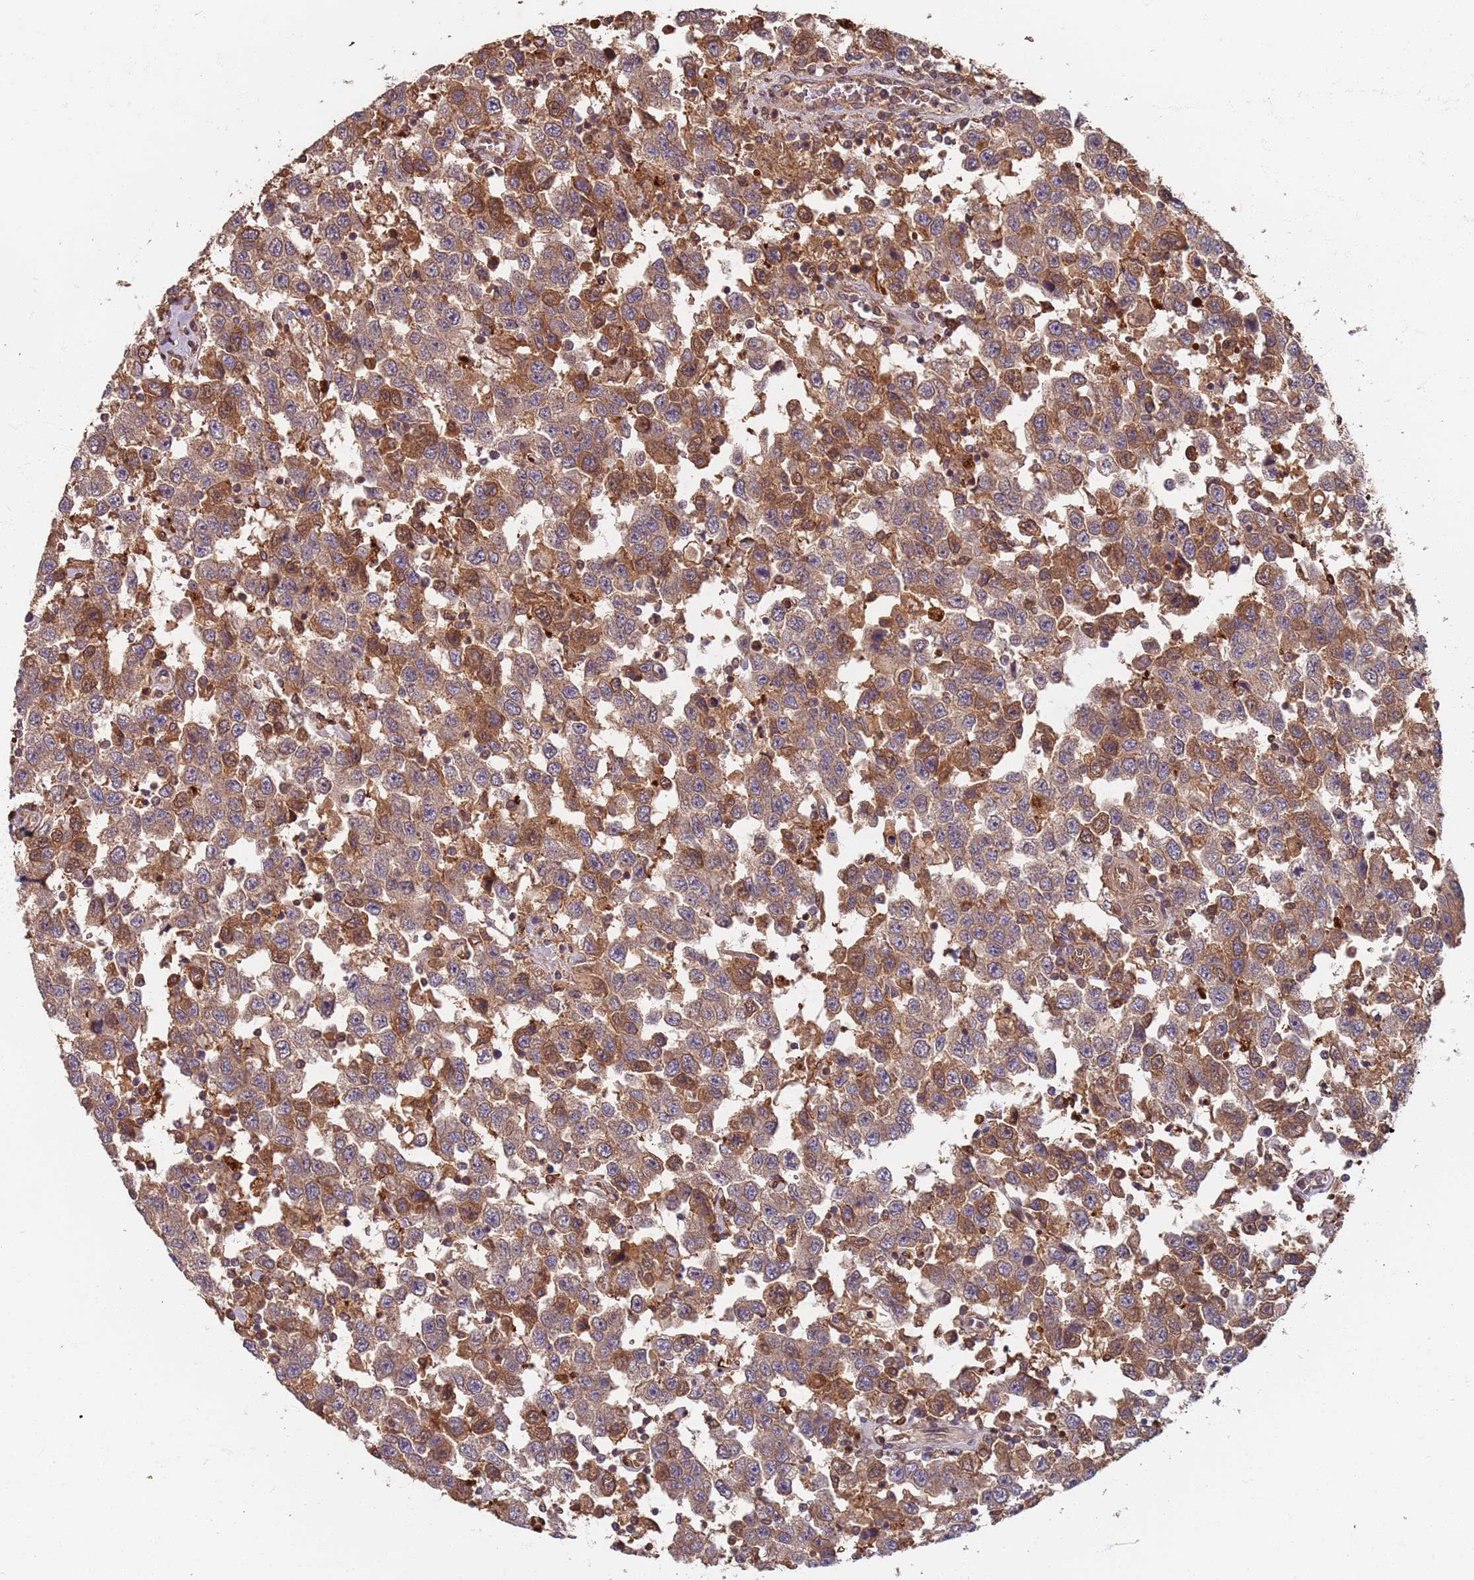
{"staining": {"intensity": "moderate", "quantity": "25%-75%", "location": "cytoplasmic/membranous,nuclear"}, "tissue": "testis cancer", "cell_type": "Tumor cells", "image_type": "cancer", "snomed": [{"axis": "morphology", "description": "Seminoma, NOS"}, {"axis": "topography", "description": "Testis"}], "caption": "Tumor cells show medium levels of moderate cytoplasmic/membranous and nuclear positivity in approximately 25%-75% of cells in human testis seminoma.", "gene": "SDCCAG8", "patient": {"sex": "male", "age": 41}}